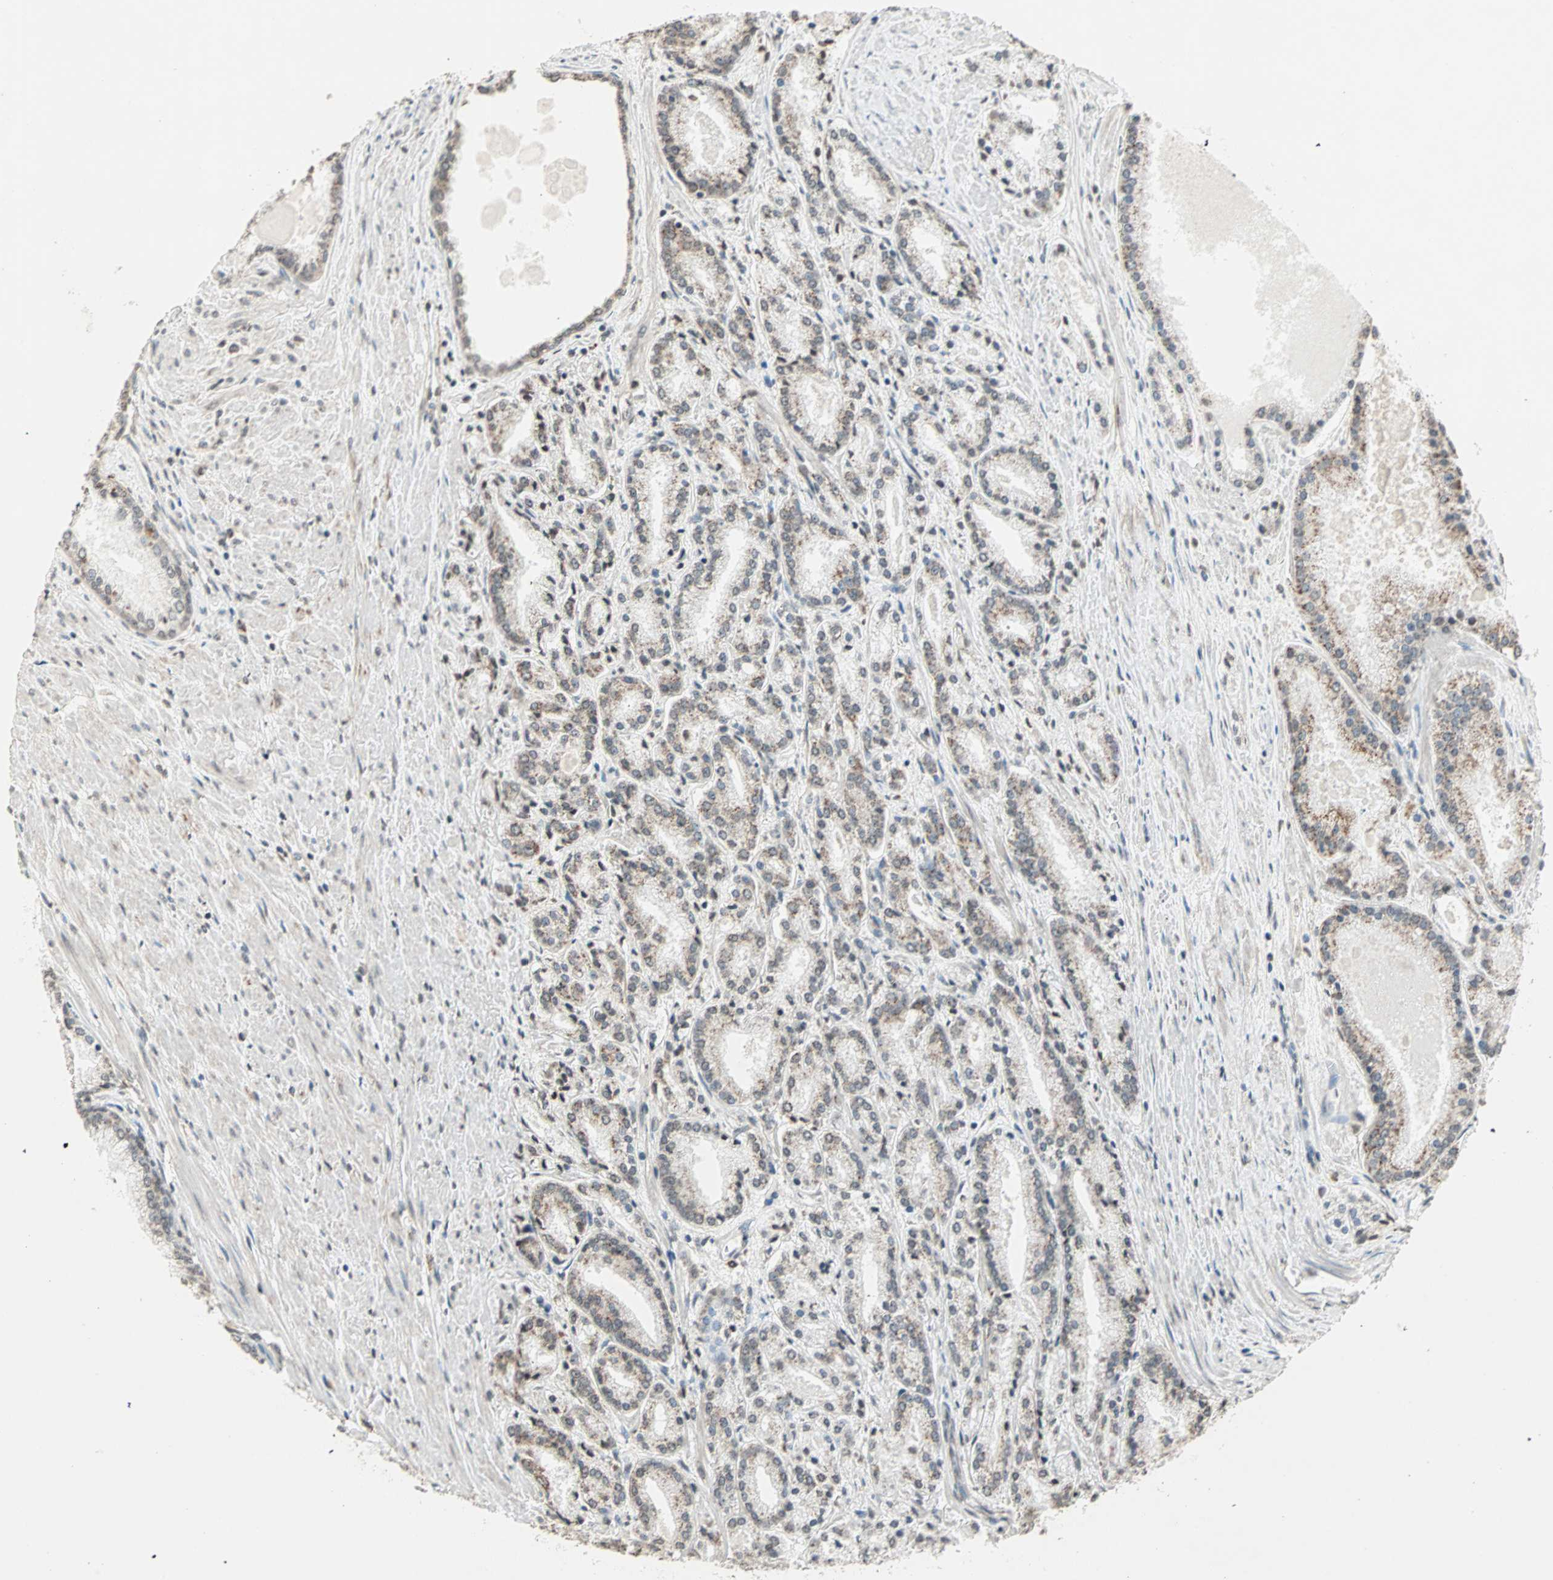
{"staining": {"intensity": "weak", "quantity": "25%-75%", "location": "cytoplasmic/membranous"}, "tissue": "prostate cancer", "cell_type": "Tumor cells", "image_type": "cancer", "snomed": [{"axis": "morphology", "description": "Adenocarcinoma, Low grade"}, {"axis": "topography", "description": "Prostate"}], "caption": "A low amount of weak cytoplasmic/membranous expression is identified in about 25%-75% of tumor cells in prostate adenocarcinoma (low-grade) tissue.", "gene": "PRELID1", "patient": {"sex": "male", "age": 59}}